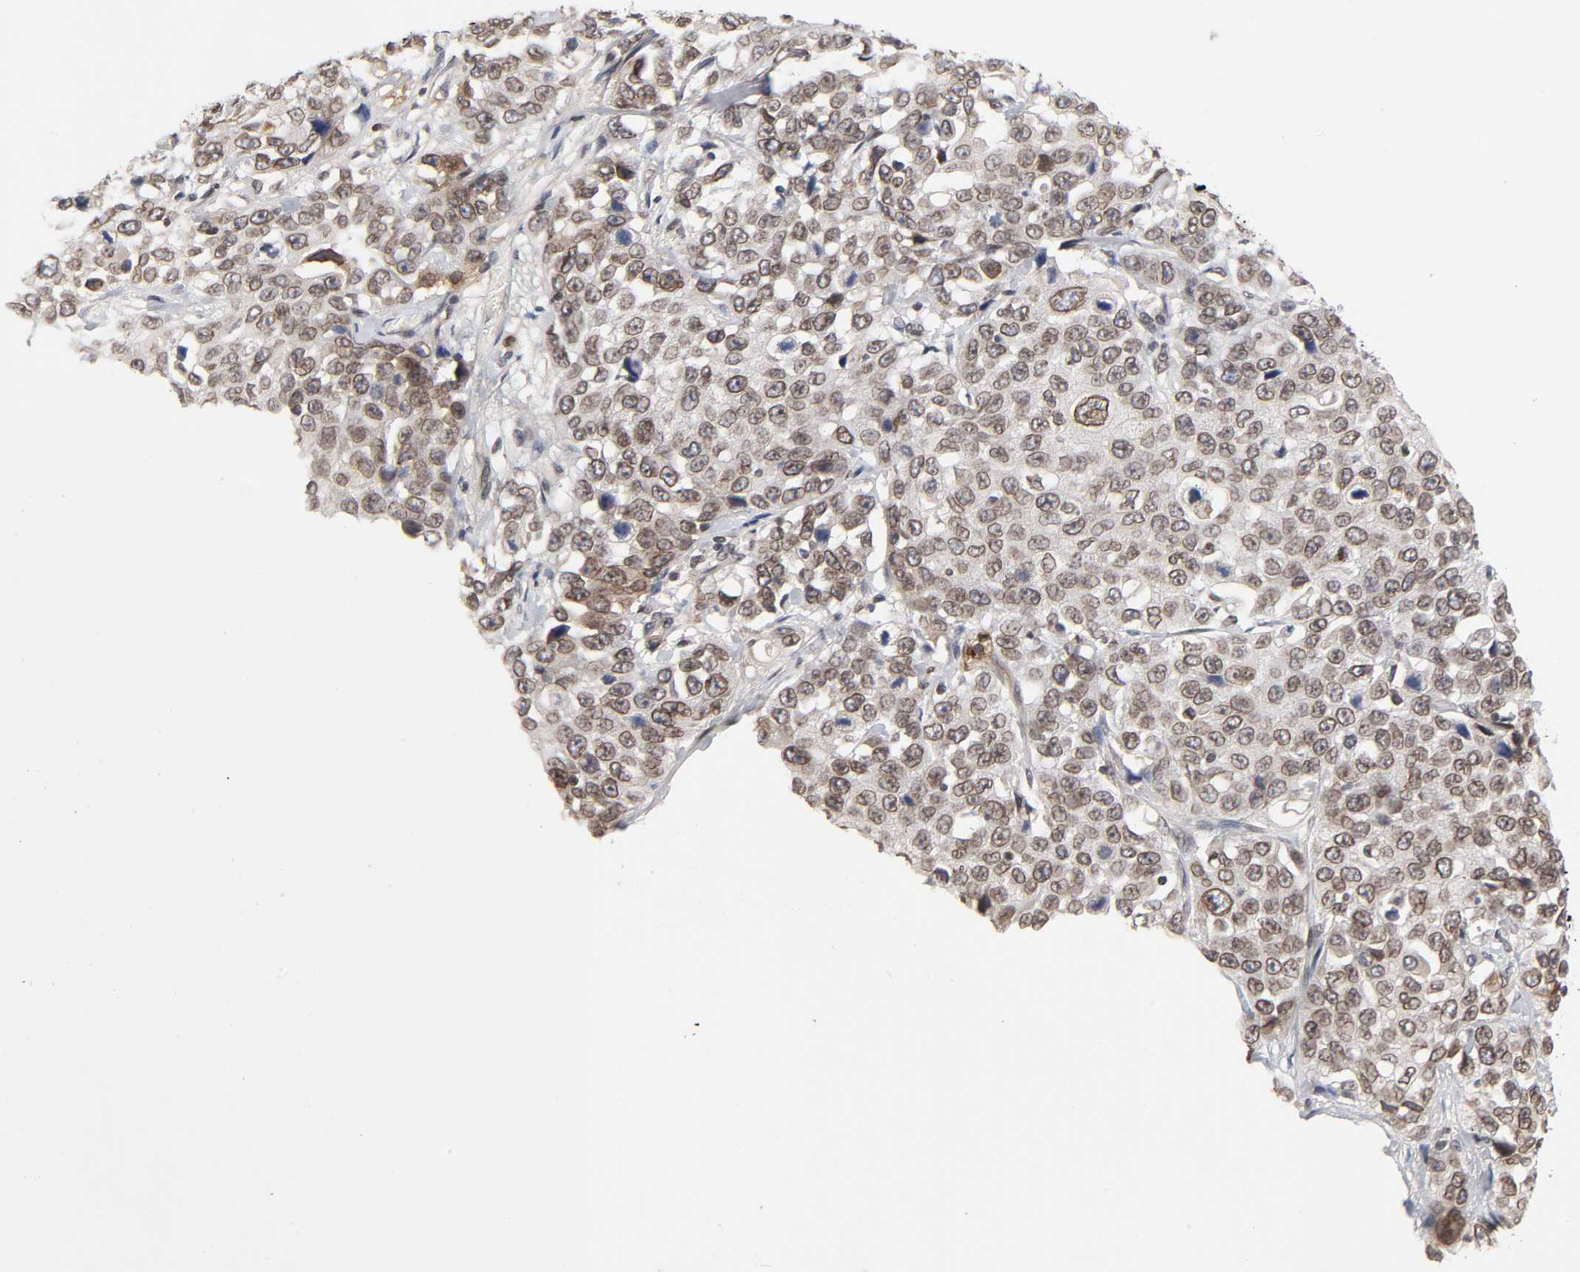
{"staining": {"intensity": "moderate", "quantity": ">75%", "location": "cytoplasmic/membranous,nuclear"}, "tissue": "stomach cancer", "cell_type": "Tumor cells", "image_type": "cancer", "snomed": [{"axis": "morphology", "description": "Normal tissue, NOS"}, {"axis": "morphology", "description": "Adenocarcinoma, NOS"}, {"axis": "topography", "description": "Stomach"}], "caption": "Adenocarcinoma (stomach) stained for a protein (brown) reveals moderate cytoplasmic/membranous and nuclear positive staining in about >75% of tumor cells.", "gene": "CPN2", "patient": {"sex": "male", "age": 48}}